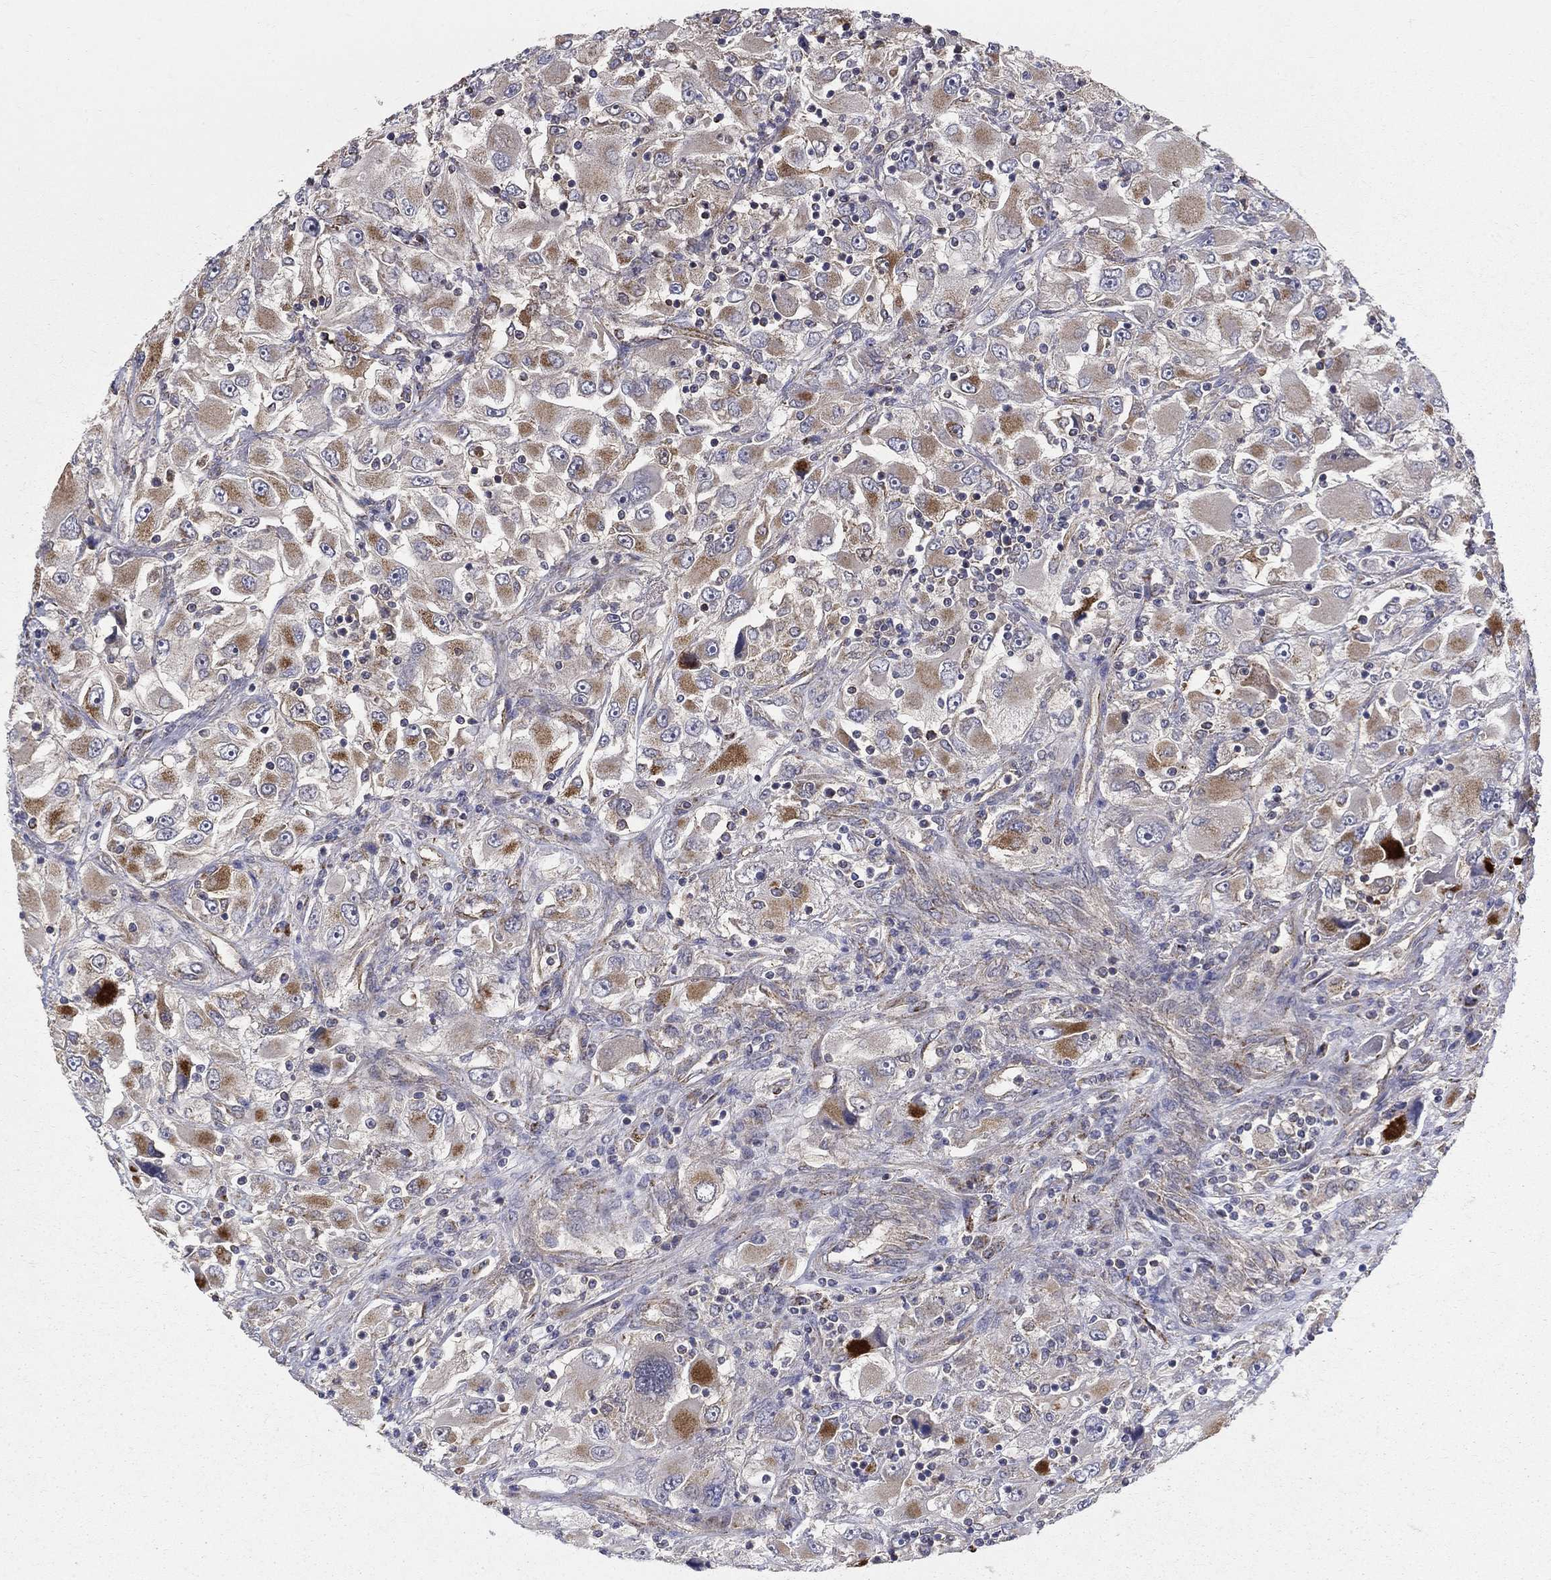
{"staining": {"intensity": "strong", "quantity": "25%-75%", "location": "cytoplasmic/membranous"}, "tissue": "renal cancer", "cell_type": "Tumor cells", "image_type": "cancer", "snomed": [{"axis": "morphology", "description": "Adenocarcinoma, NOS"}, {"axis": "topography", "description": "Kidney"}], "caption": "This is a histology image of IHC staining of renal cancer (adenocarcinoma), which shows strong expression in the cytoplasmic/membranous of tumor cells.", "gene": "GCSH", "patient": {"sex": "female", "age": 52}}